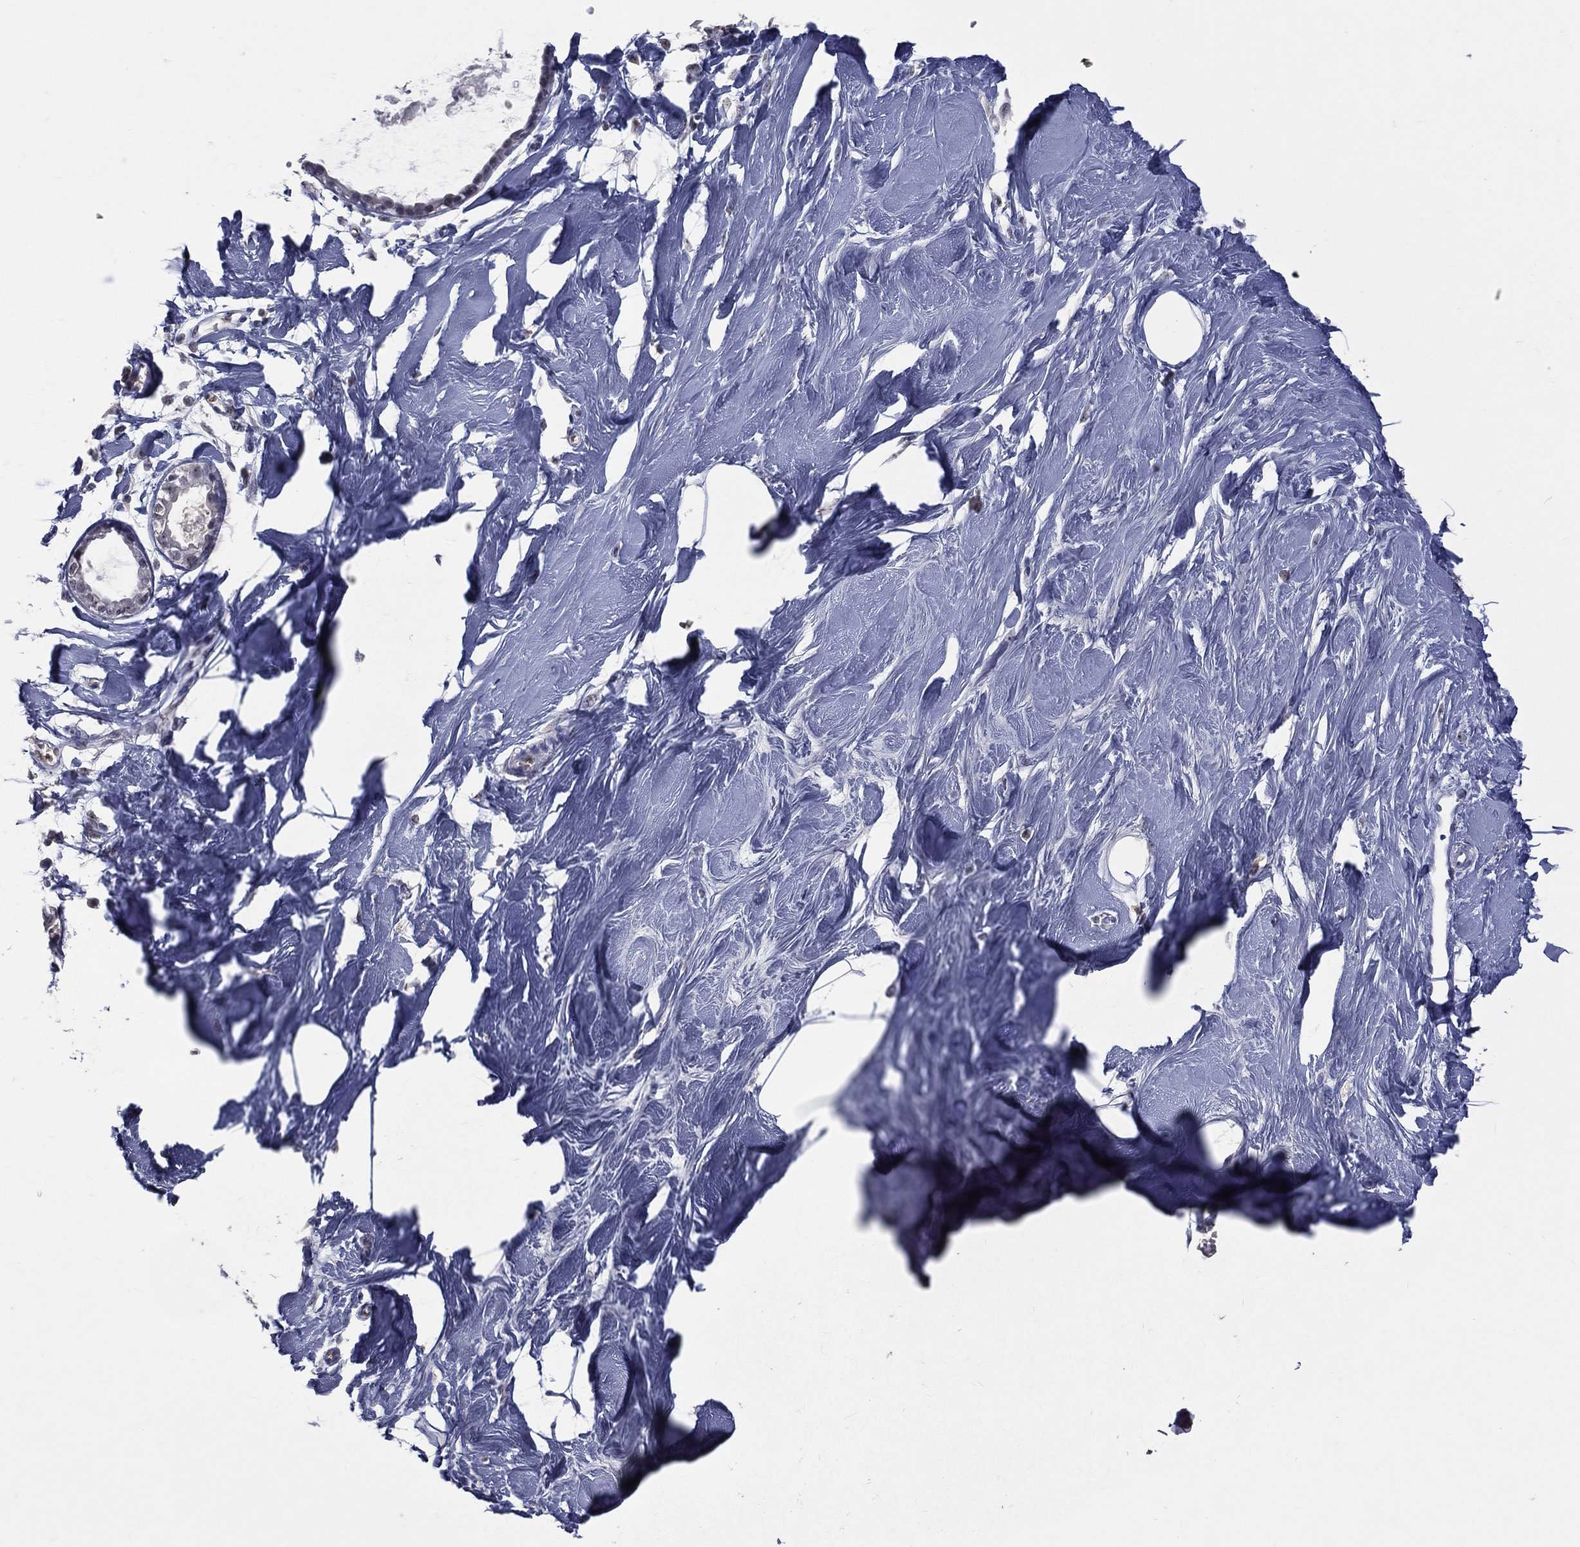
{"staining": {"intensity": "negative", "quantity": "none", "location": "none"}, "tissue": "soft tissue", "cell_type": "Fibroblasts", "image_type": "normal", "snomed": [{"axis": "morphology", "description": "Normal tissue, NOS"}, {"axis": "topography", "description": "Breast"}], "caption": "A high-resolution photomicrograph shows immunohistochemistry (IHC) staining of unremarkable soft tissue, which shows no significant positivity in fibroblasts. (DAB (3,3'-diaminobenzidine) immunohistochemistry, high magnification).", "gene": "DSG4", "patient": {"sex": "female", "age": 49}}